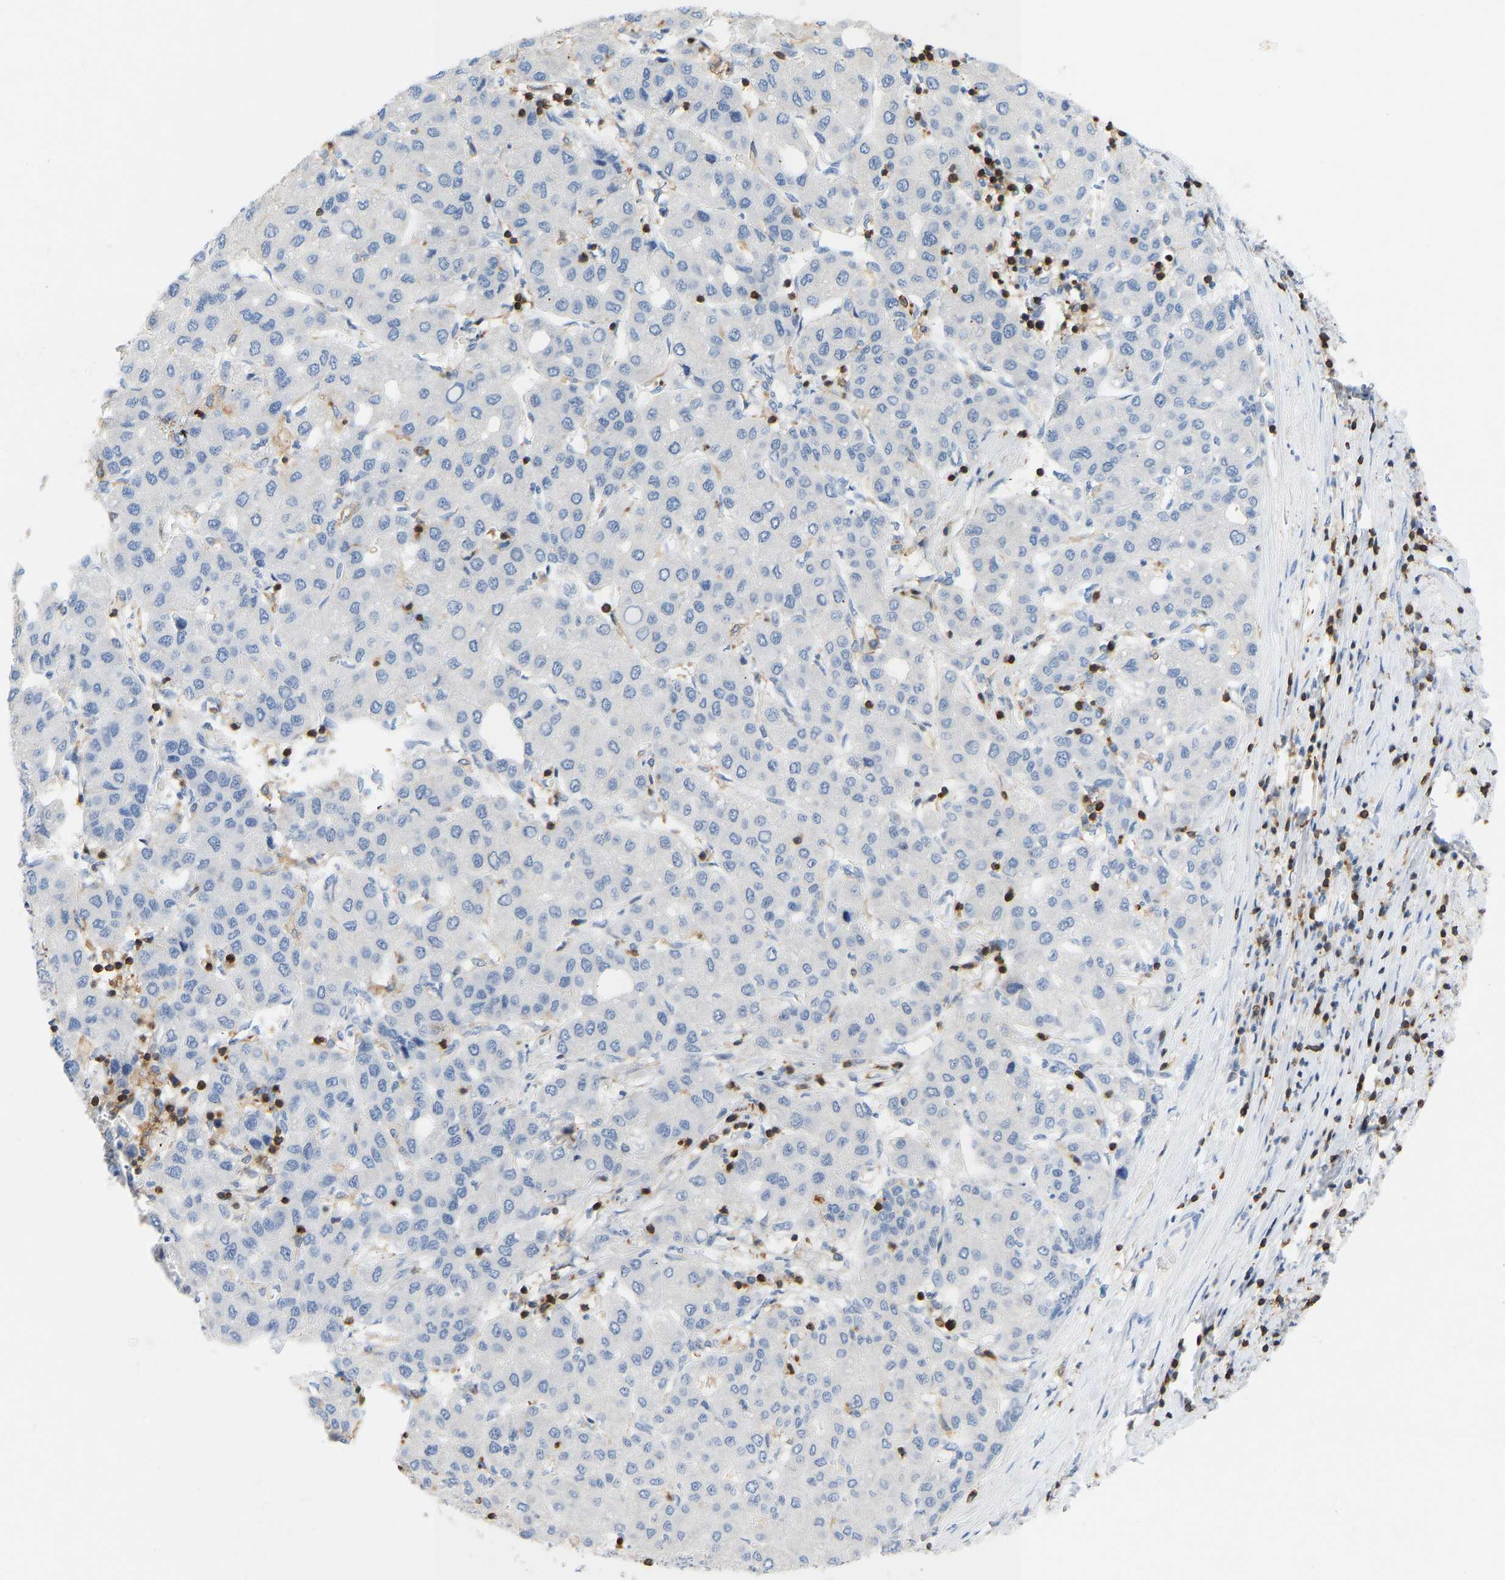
{"staining": {"intensity": "negative", "quantity": "none", "location": "none"}, "tissue": "liver cancer", "cell_type": "Tumor cells", "image_type": "cancer", "snomed": [{"axis": "morphology", "description": "Carcinoma, Hepatocellular, NOS"}, {"axis": "topography", "description": "Liver"}], "caption": "Immunohistochemistry micrograph of neoplastic tissue: hepatocellular carcinoma (liver) stained with DAB (3,3'-diaminobenzidine) shows no significant protein staining in tumor cells.", "gene": "EVL", "patient": {"sex": "male", "age": 65}}